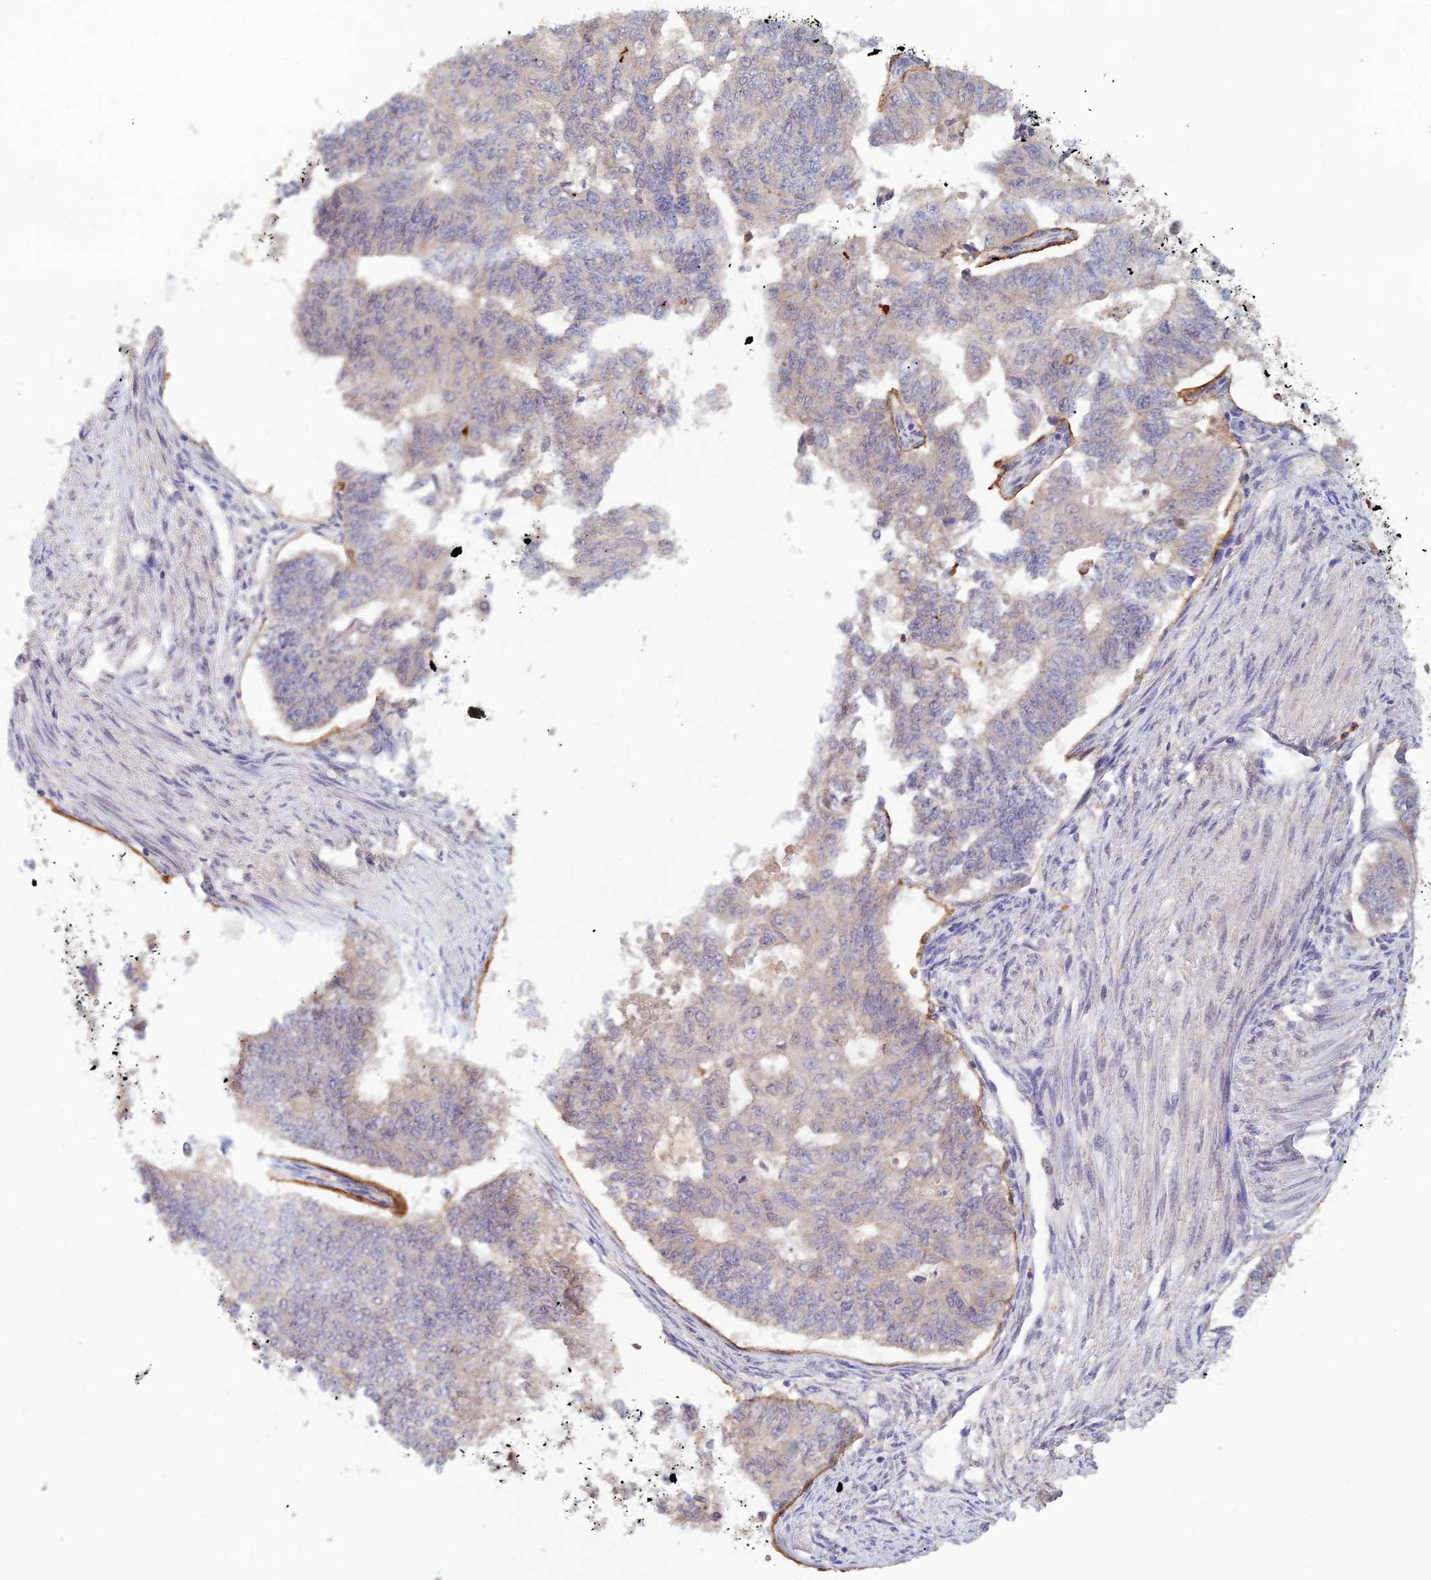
{"staining": {"intensity": "negative", "quantity": "none", "location": "none"}, "tissue": "endometrial cancer", "cell_type": "Tumor cells", "image_type": "cancer", "snomed": [{"axis": "morphology", "description": "Adenocarcinoma, NOS"}, {"axis": "topography", "description": "Endometrium"}], "caption": "Photomicrograph shows no protein staining in tumor cells of endometrial cancer tissue.", "gene": "FASTKD5", "patient": {"sex": "female", "age": 32}}